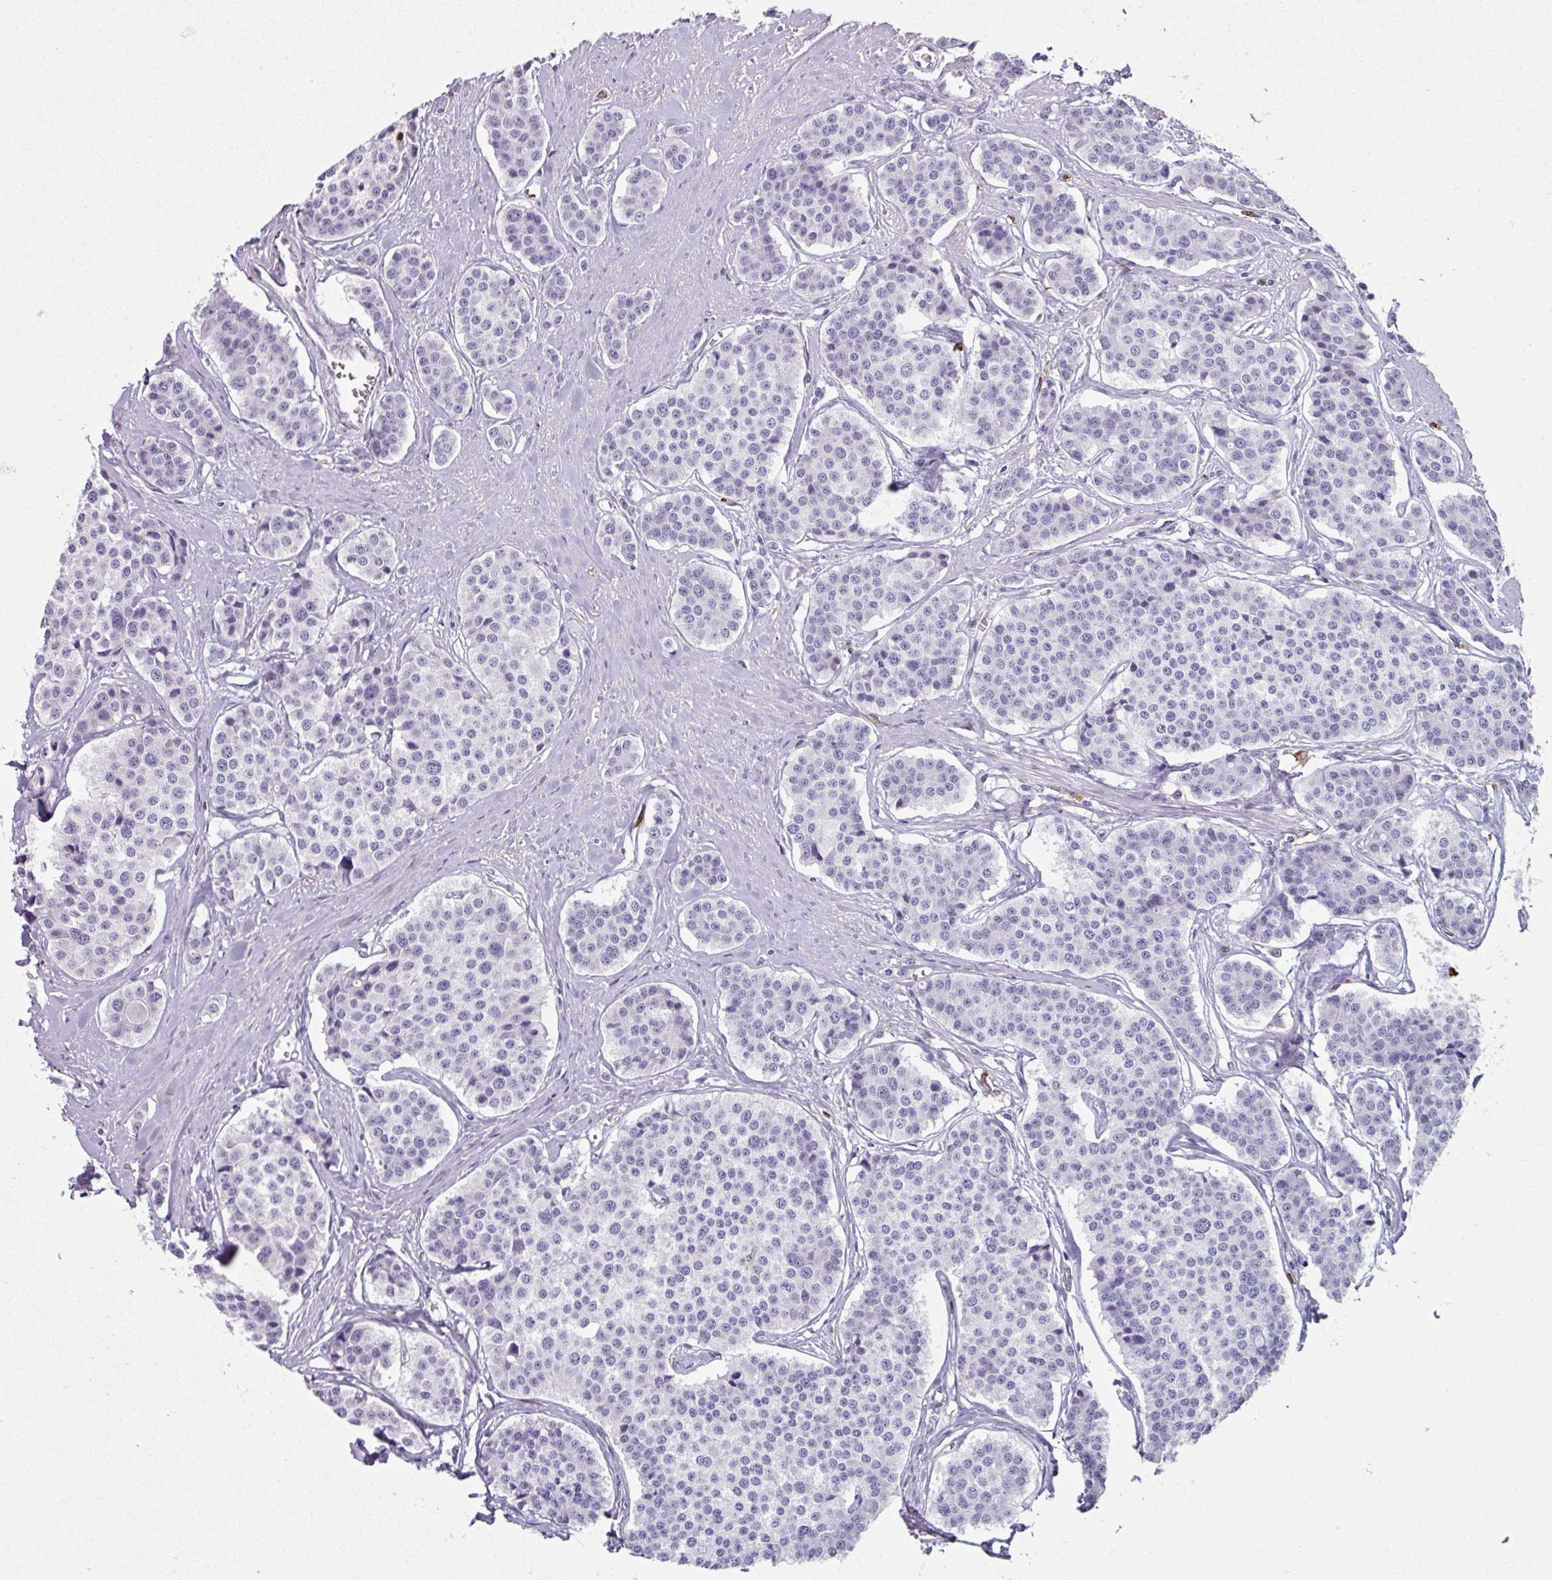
{"staining": {"intensity": "negative", "quantity": "none", "location": "none"}, "tissue": "carcinoid", "cell_type": "Tumor cells", "image_type": "cancer", "snomed": [{"axis": "morphology", "description": "Carcinoid, malignant, NOS"}, {"axis": "topography", "description": "Small intestine"}], "caption": "This is a photomicrograph of immunohistochemistry staining of carcinoid, which shows no positivity in tumor cells.", "gene": "EXOSC5", "patient": {"sex": "male", "age": 60}}